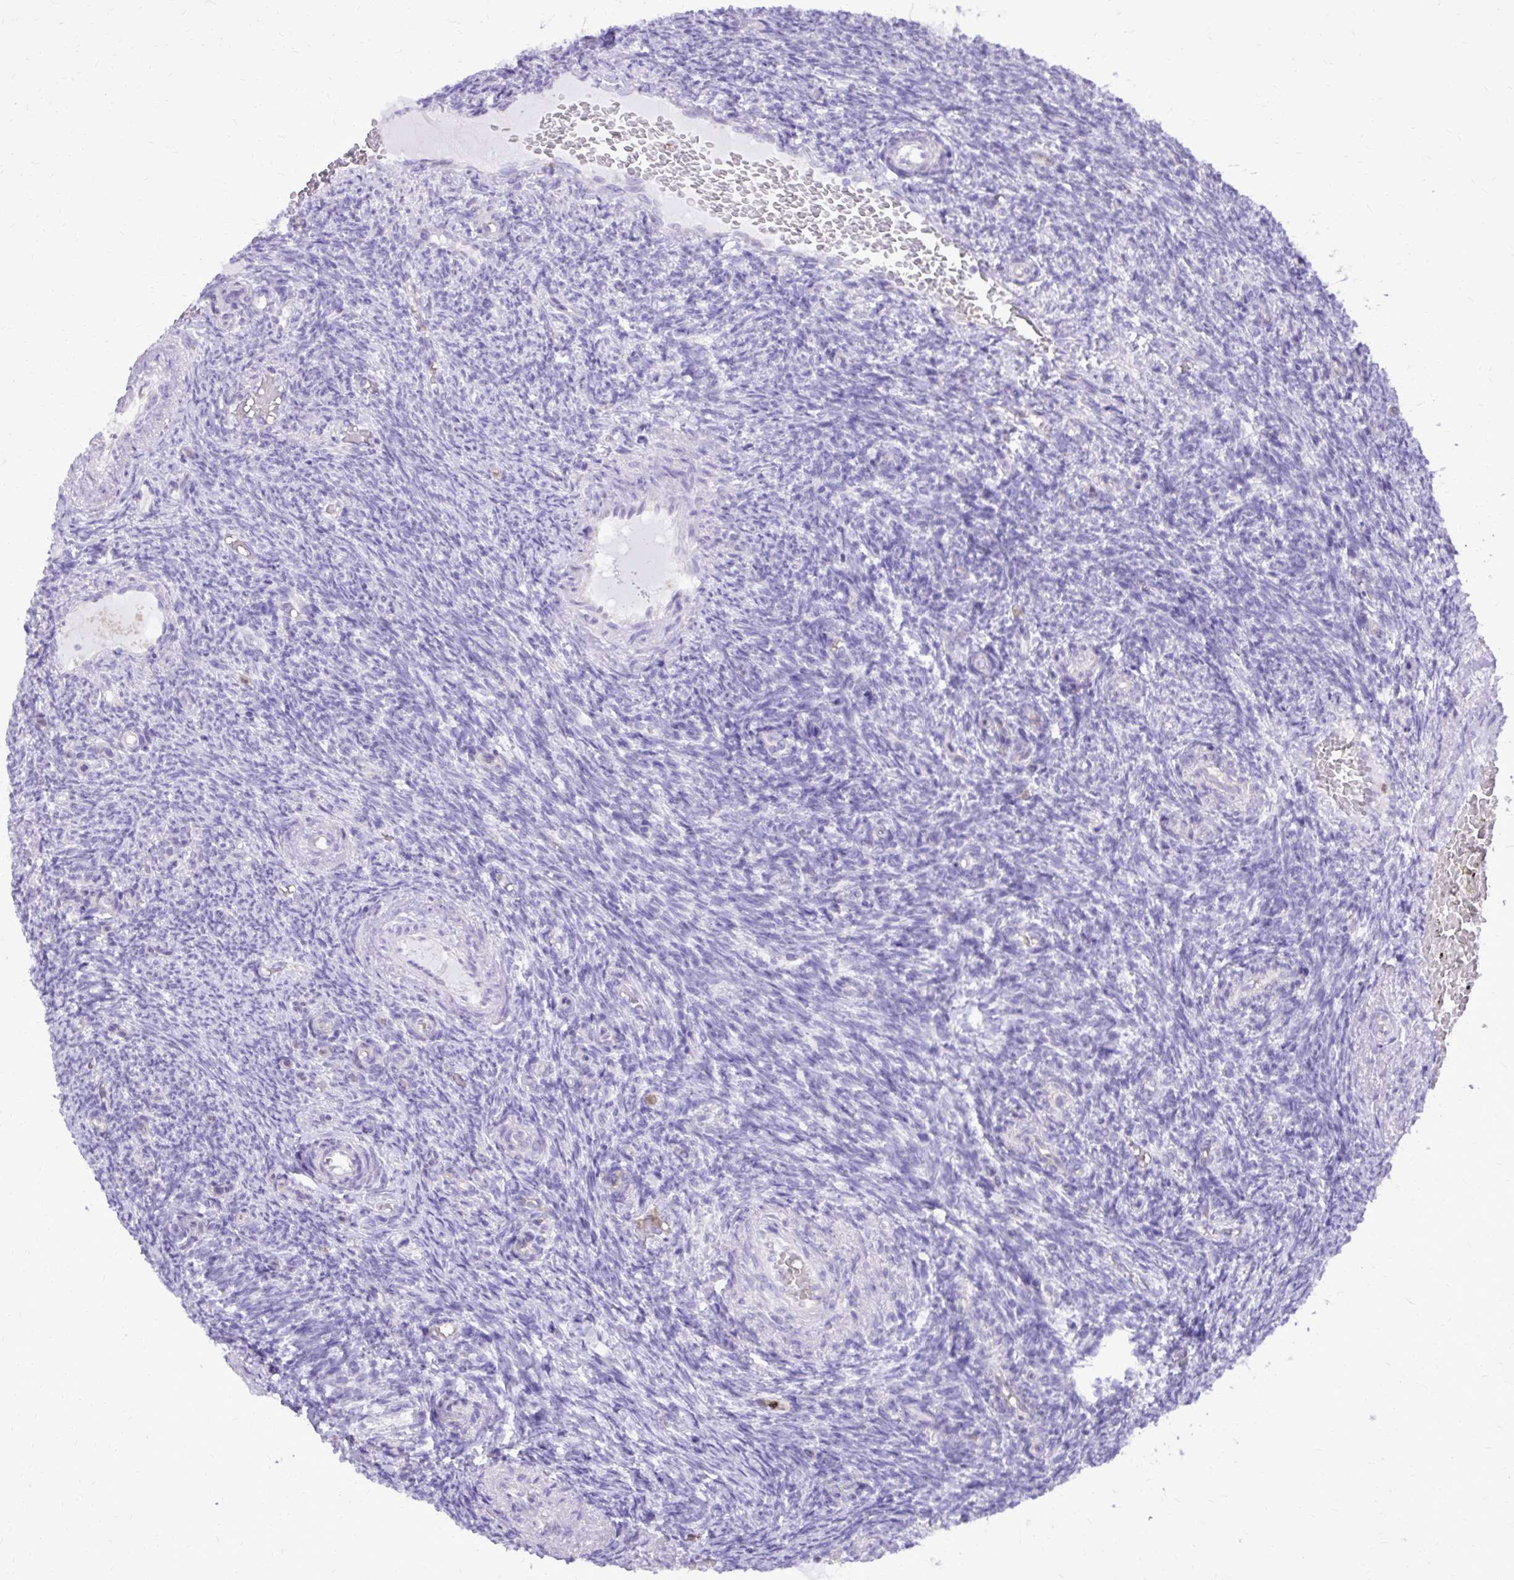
{"staining": {"intensity": "negative", "quantity": "none", "location": "none"}, "tissue": "ovary", "cell_type": "Follicle cells", "image_type": "normal", "snomed": [{"axis": "morphology", "description": "Normal tissue, NOS"}, {"axis": "topography", "description": "Ovary"}], "caption": "The histopathology image exhibits no significant expression in follicle cells of ovary. The staining was performed using DAB to visualize the protein expression in brown, while the nuclei were stained in blue with hematoxylin (Magnification: 20x).", "gene": "CAT", "patient": {"sex": "female", "age": 39}}